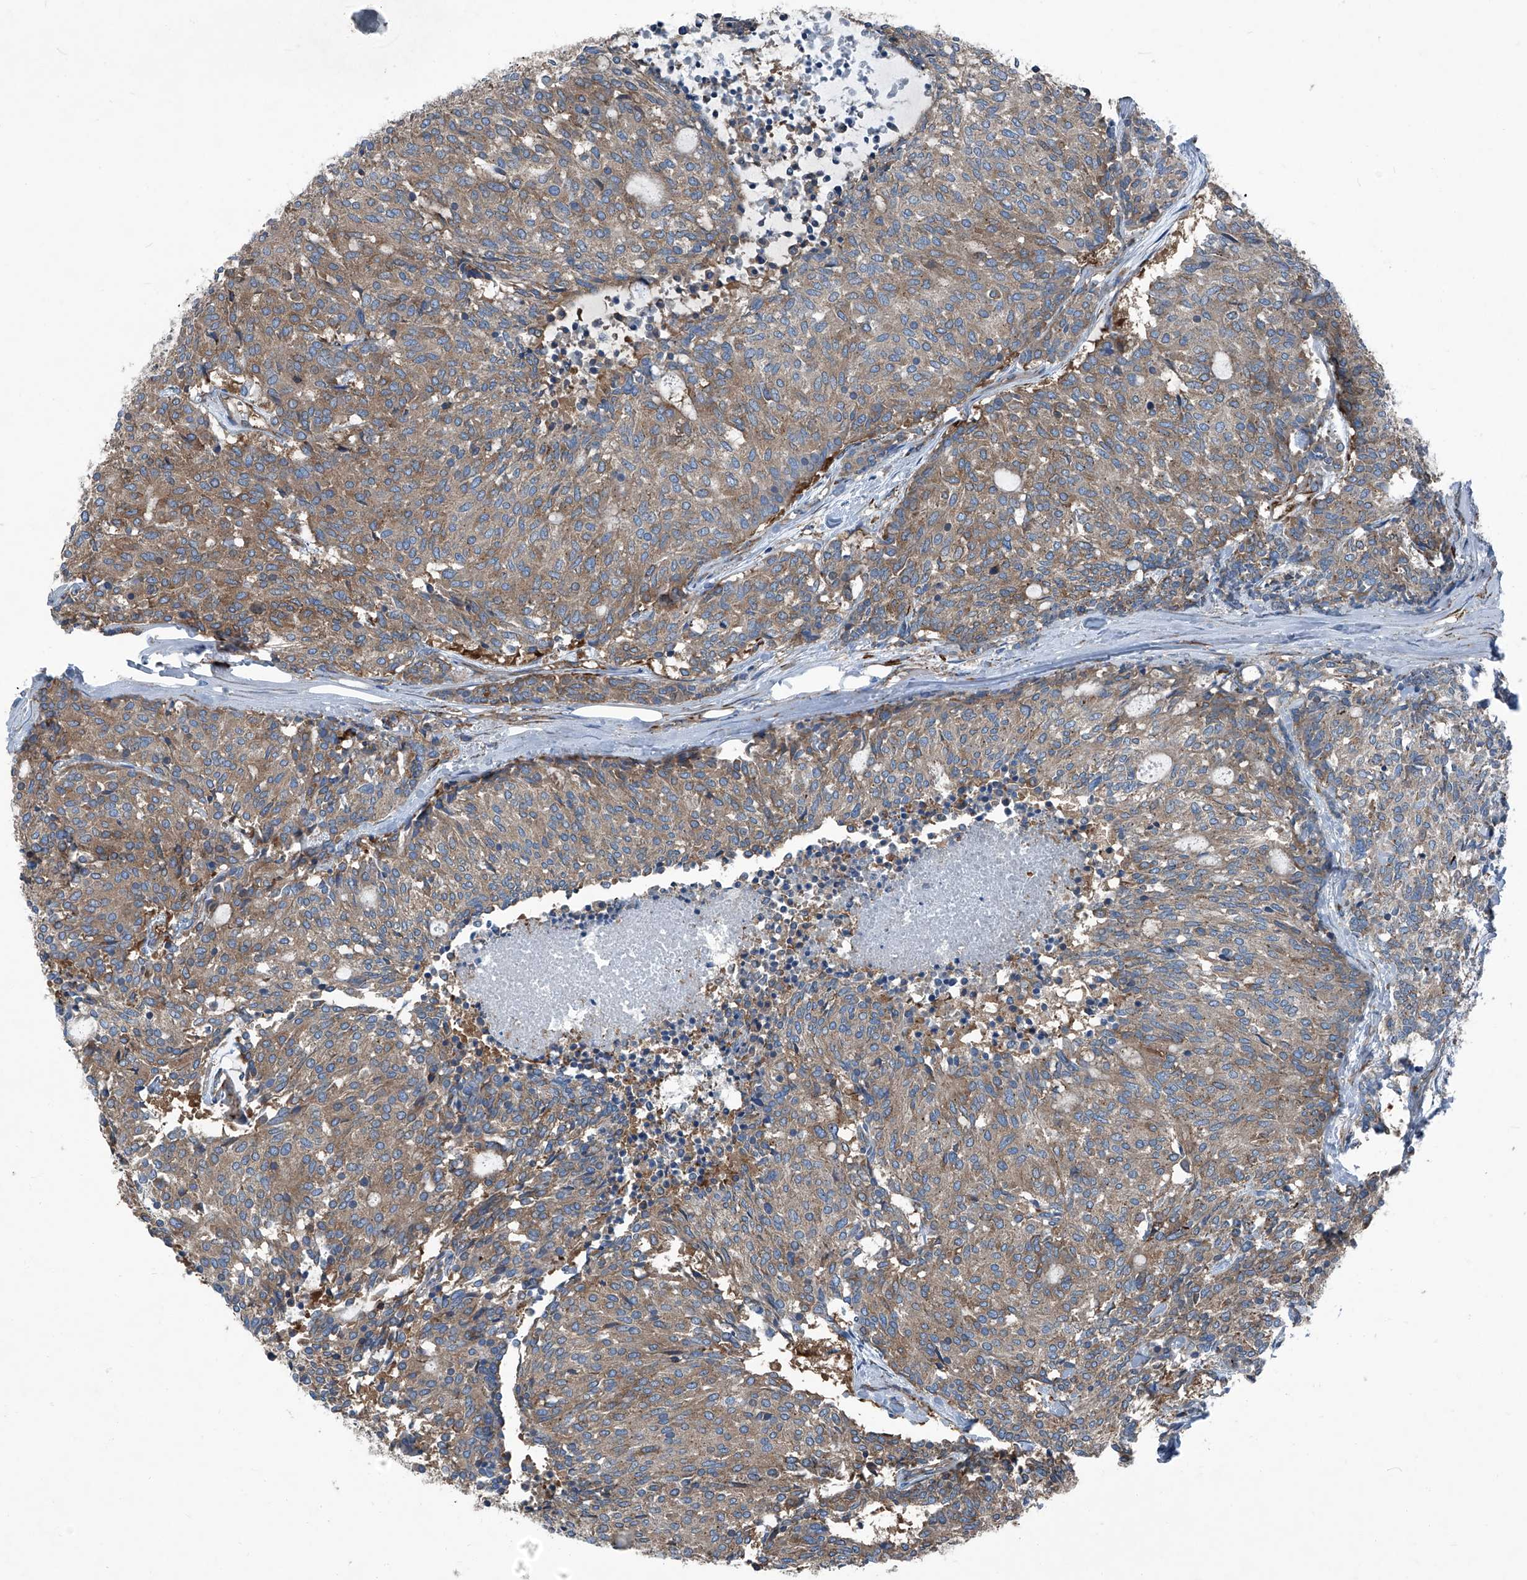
{"staining": {"intensity": "weak", "quantity": ">75%", "location": "cytoplasmic/membranous"}, "tissue": "carcinoid", "cell_type": "Tumor cells", "image_type": "cancer", "snomed": [{"axis": "morphology", "description": "Carcinoid, malignant, NOS"}, {"axis": "topography", "description": "Pancreas"}], "caption": "Immunohistochemistry of carcinoid demonstrates low levels of weak cytoplasmic/membranous positivity in approximately >75% of tumor cells.", "gene": "SEPTIN7", "patient": {"sex": "female", "age": 54}}